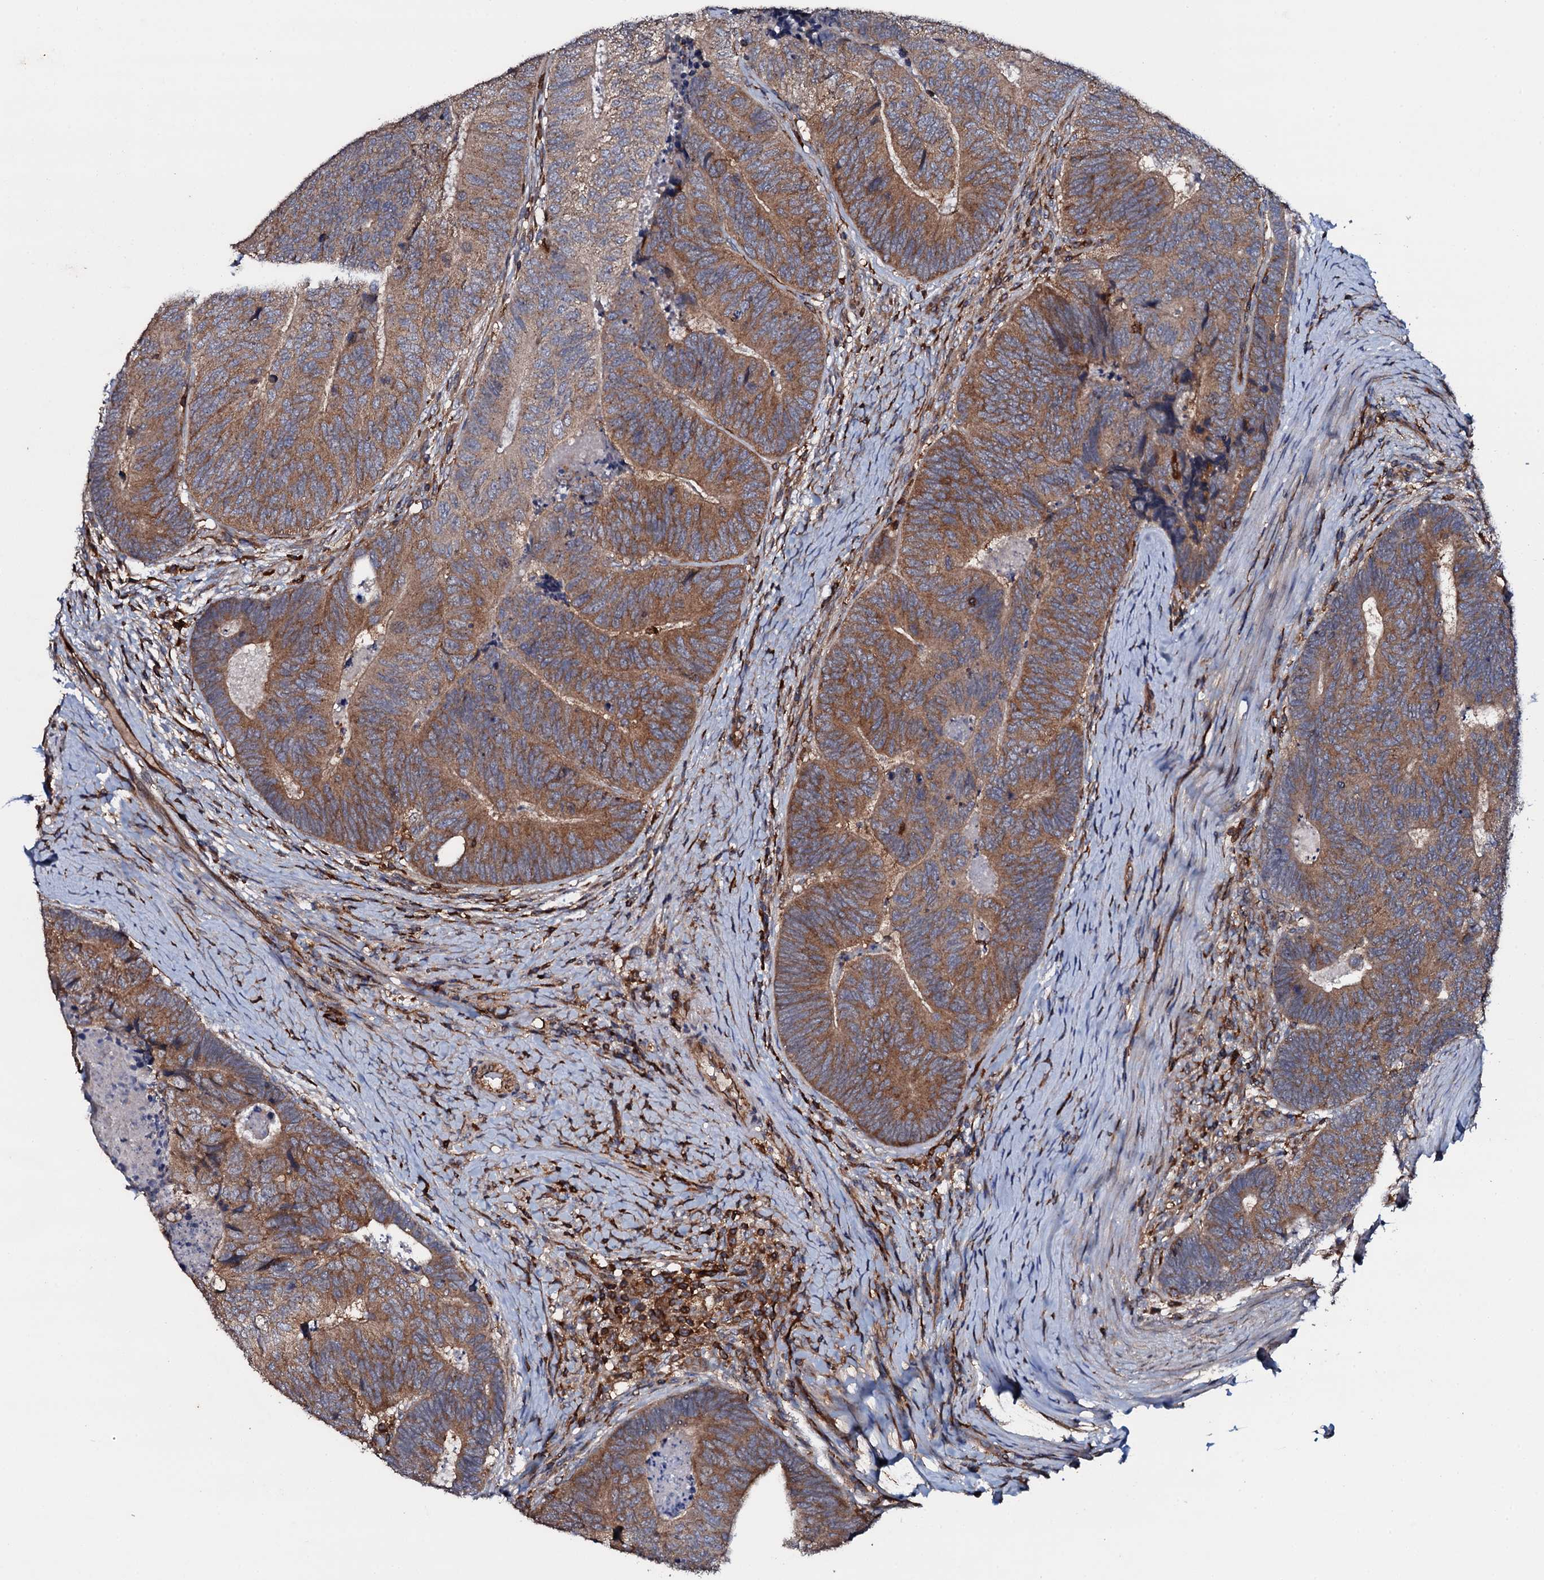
{"staining": {"intensity": "moderate", "quantity": ">75%", "location": "cytoplasmic/membranous"}, "tissue": "colorectal cancer", "cell_type": "Tumor cells", "image_type": "cancer", "snomed": [{"axis": "morphology", "description": "Adenocarcinoma, NOS"}, {"axis": "topography", "description": "Colon"}], "caption": "Moderate cytoplasmic/membranous expression for a protein is identified in approximately >75% of tumor cells of adenocarcinoma (colorectal) using immunohistochemistry (IHC).", "gene": "GRK2", "patient": {"sex": "female", "age": 67}}